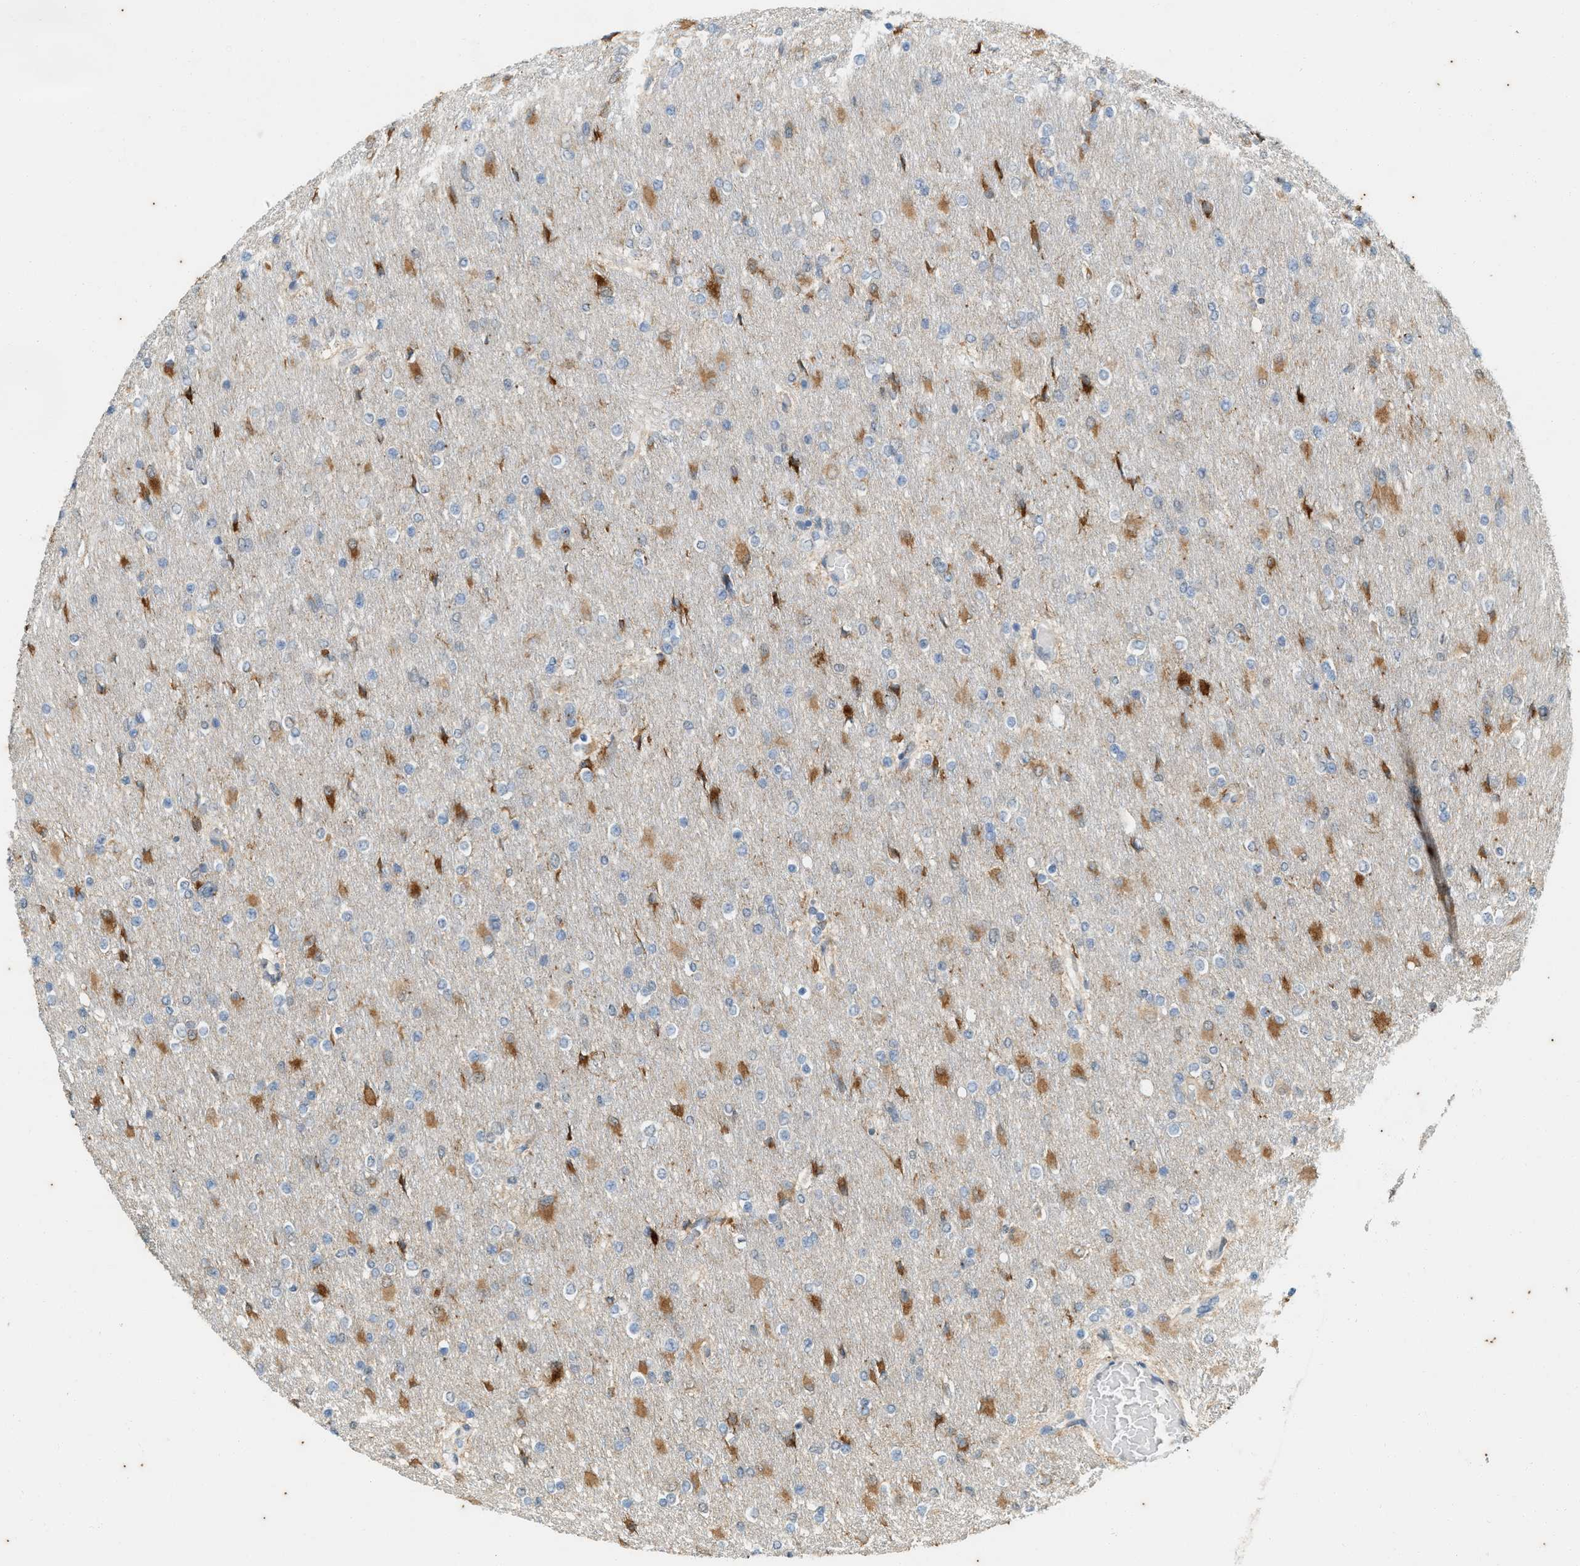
{"staining": {"intensity": "moderate", "quantity": "<25%", "location": "cytoplasmic/membranous"}, "tissue": "glioma", "cell_type": "Tumor cells", "image_type": "cancer", "snomed": [{"axis": "morphology", "description": "Glioma, malignant, High grade"}, {"axis": "topography", "description": "Cerebral cortex"}], "caption": "IHC micrograph of human high-grade glioma (malignant) stained for a protein (brown), which displays low levels of moderate cytoplasmic/membranous staining in about <25% of tumor cells.", "gene": "CHPF2", "patient": {"sex": "female", "age": 36}}